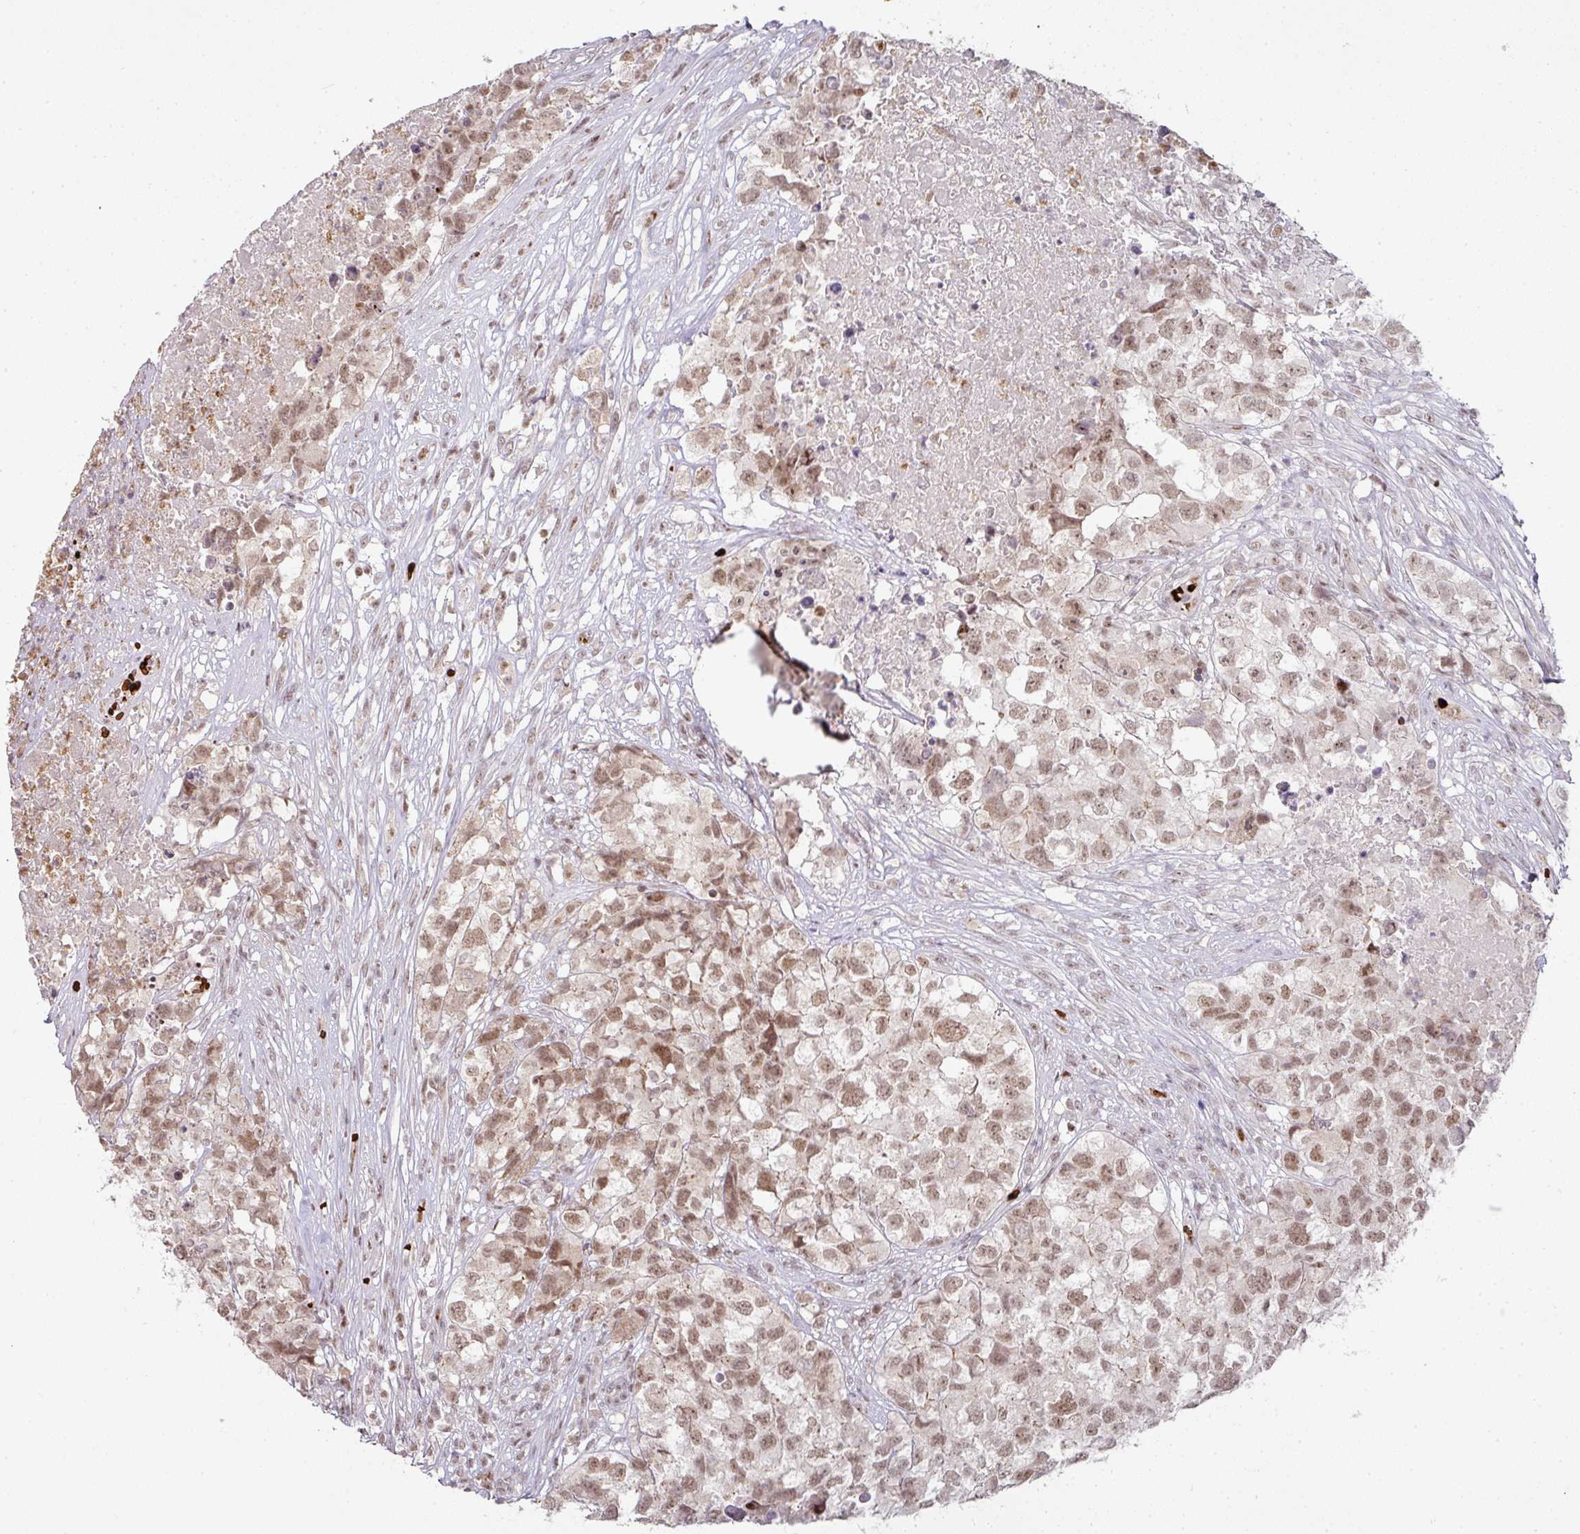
{"staining": {"intensity": "moderate", "quantity": ">75%", "location": "nuclear"}, "tissue": "testis cancer", "cell_type": "Tumor cells", "image_type": "cancer", "snomed": [{"axis": "morphology", "description": "Carcinoma, Embryonal, NOS"}, {"axis": "topography", "description": "Testis"}], "caption": "Approximately >75% of tumor cells in testis cancer show moderate nuclear protein expression as visualized by brown immunohistochemical staining.", "gene": "NEIL1", "patient": {"sex": "male", "age": 83}}